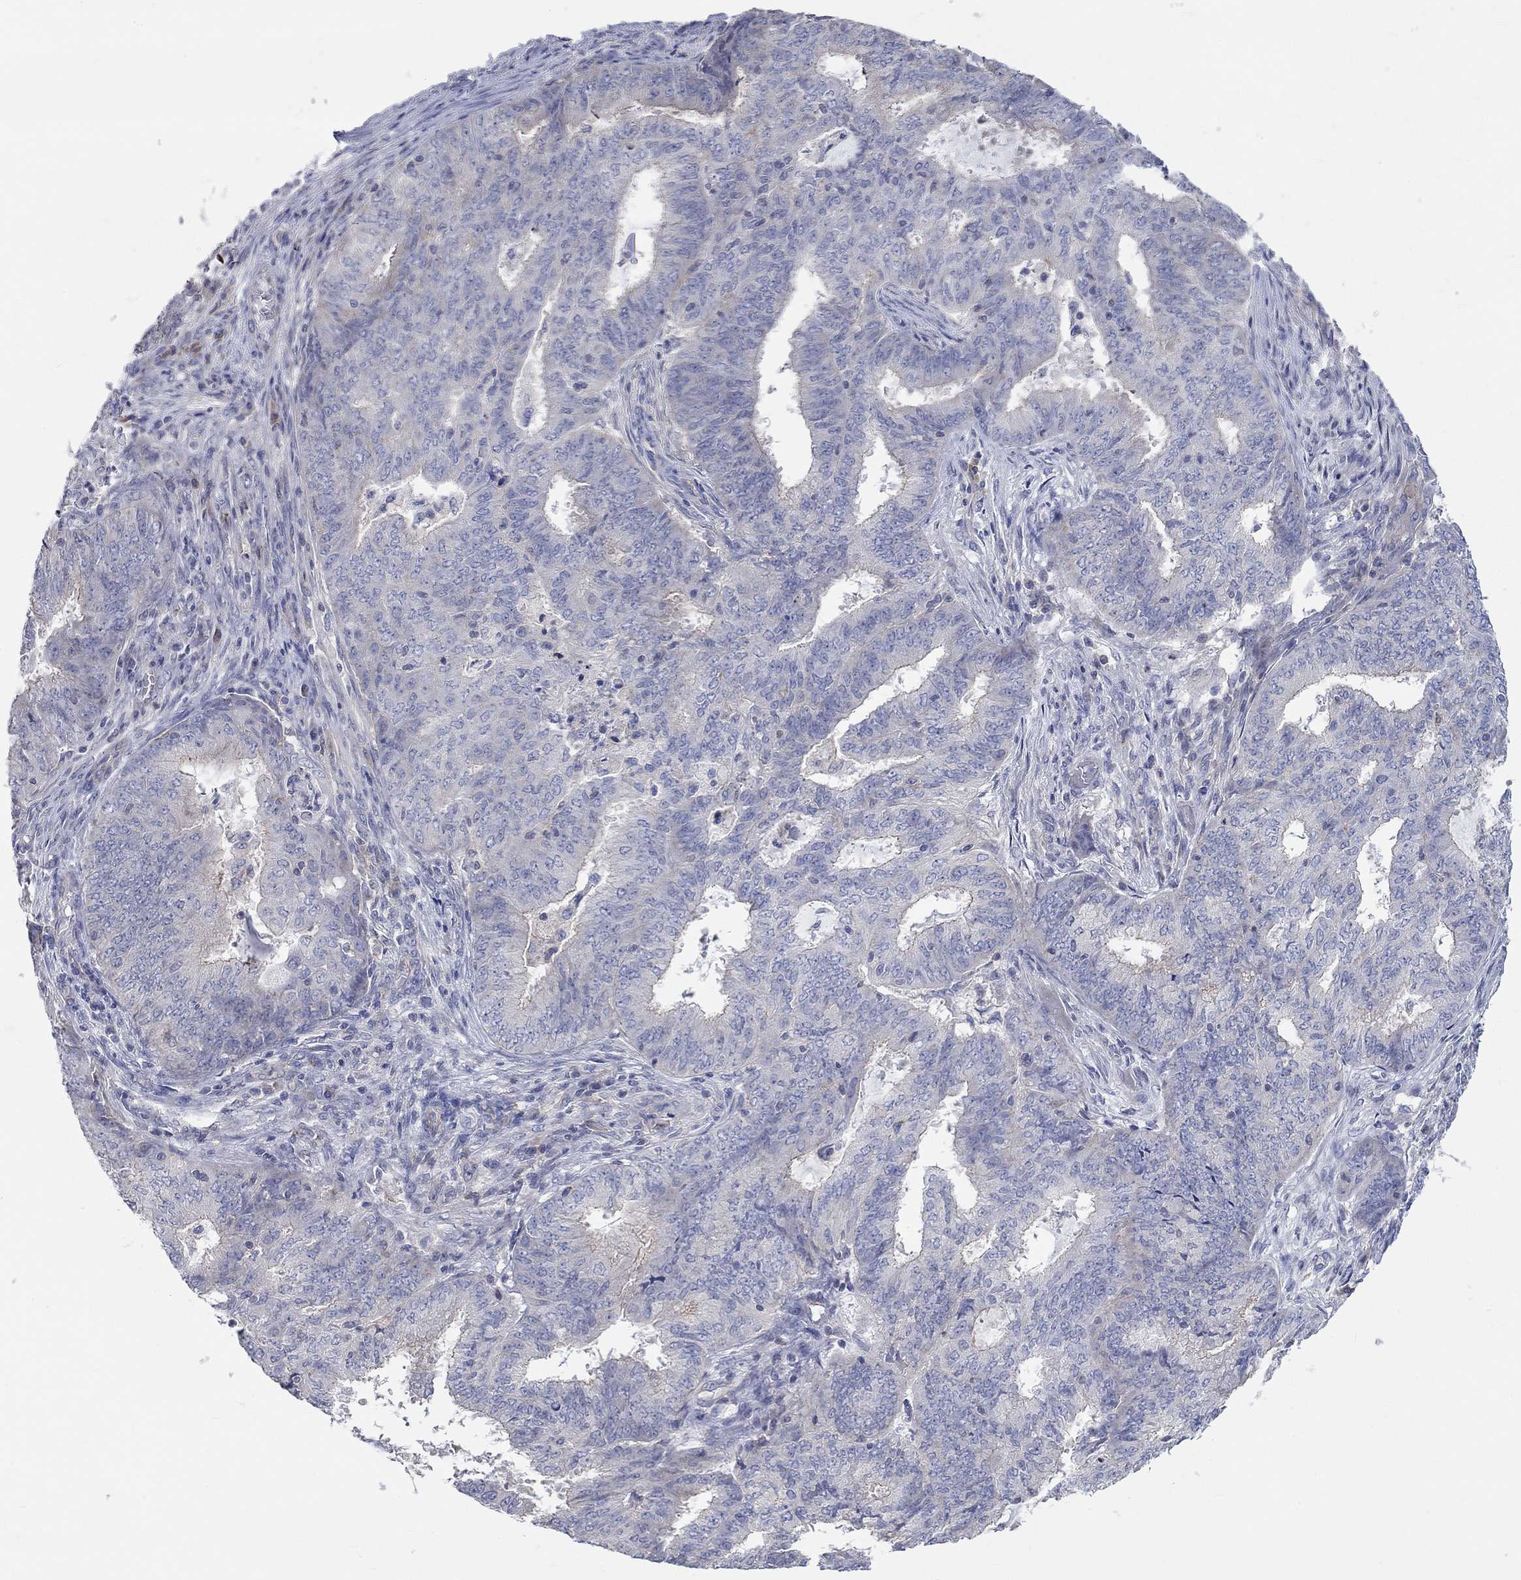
{"staining": {"intensity": "negative", "quantity": "none", "location": "none"}, "tissue": "endometrial cancer", "cell_type": "Tumor cells", "image_type": "cancer", "snomed": [{"axis": "morphology", "description": "Adenocarcinoma, NOS"}, {"axis": "topography", "description": "Endometrium"}], "caption": "This is an immunohistochemistry (IHC) histopathology image of adenocarcinoma (endometrial). There is no expression in tumor cells.", "gene": "PCDHGA10", "patient": {"sex": "female", "age": 62}}